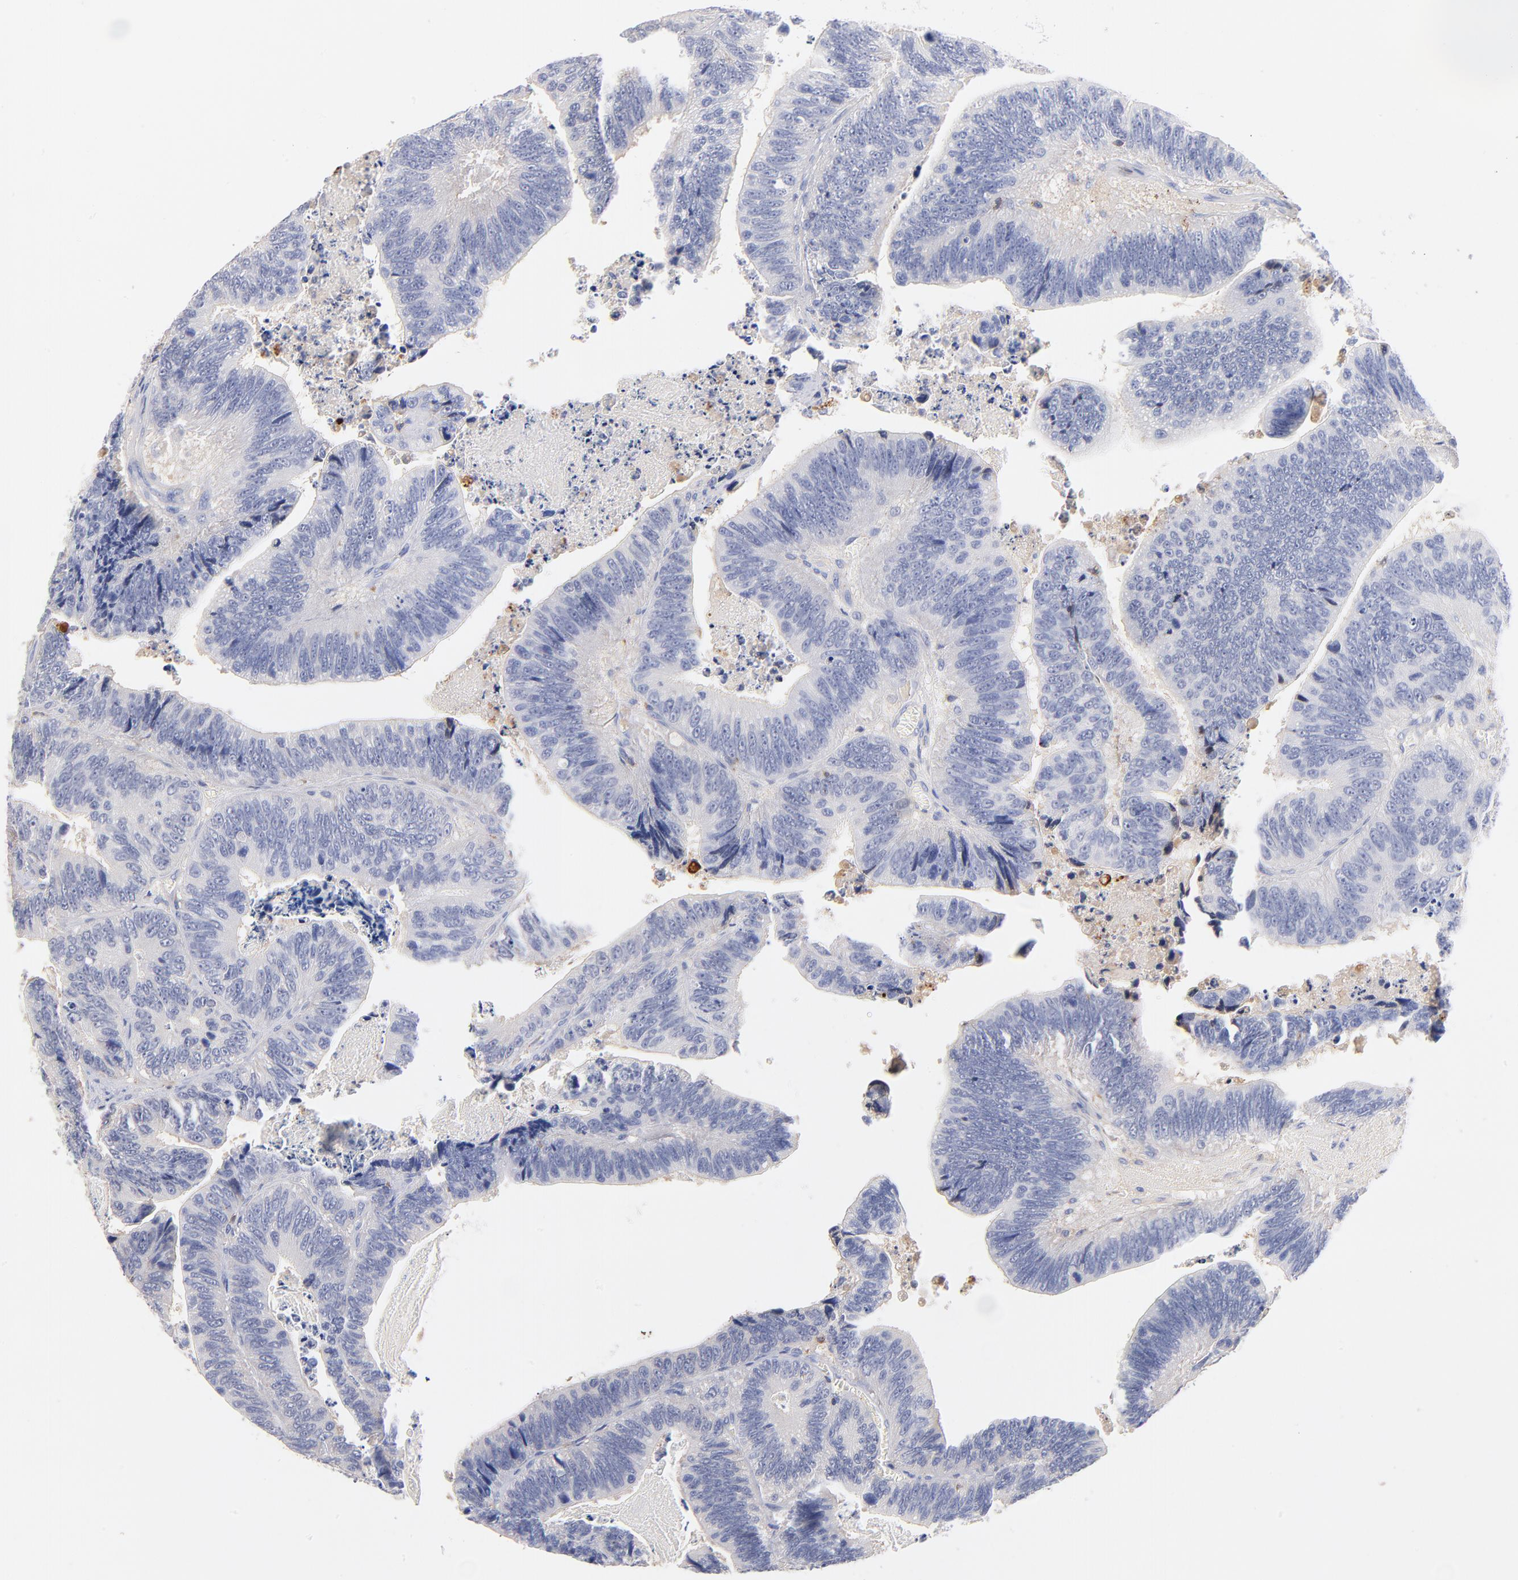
{"staining": {"intensity": "negative", "quantity": "none", "location": "none"}, "tissue": "colorectal cancer", "cell_type": "Tumor cells", "image_type": "cancer", "snomed": [{"axis": "morphology", "description": "Adenocarcinoma, NOS"}, {"axis": "topography", "description": "Colon"}], "caption": "A high-resolution image shows immunohistochemistry (IHC) staining of colorectal cancer, which exhibits no significant staining in tumor cells.", "gene": "KREMEN2", "patient": {"sex": "male", "age": 72}}